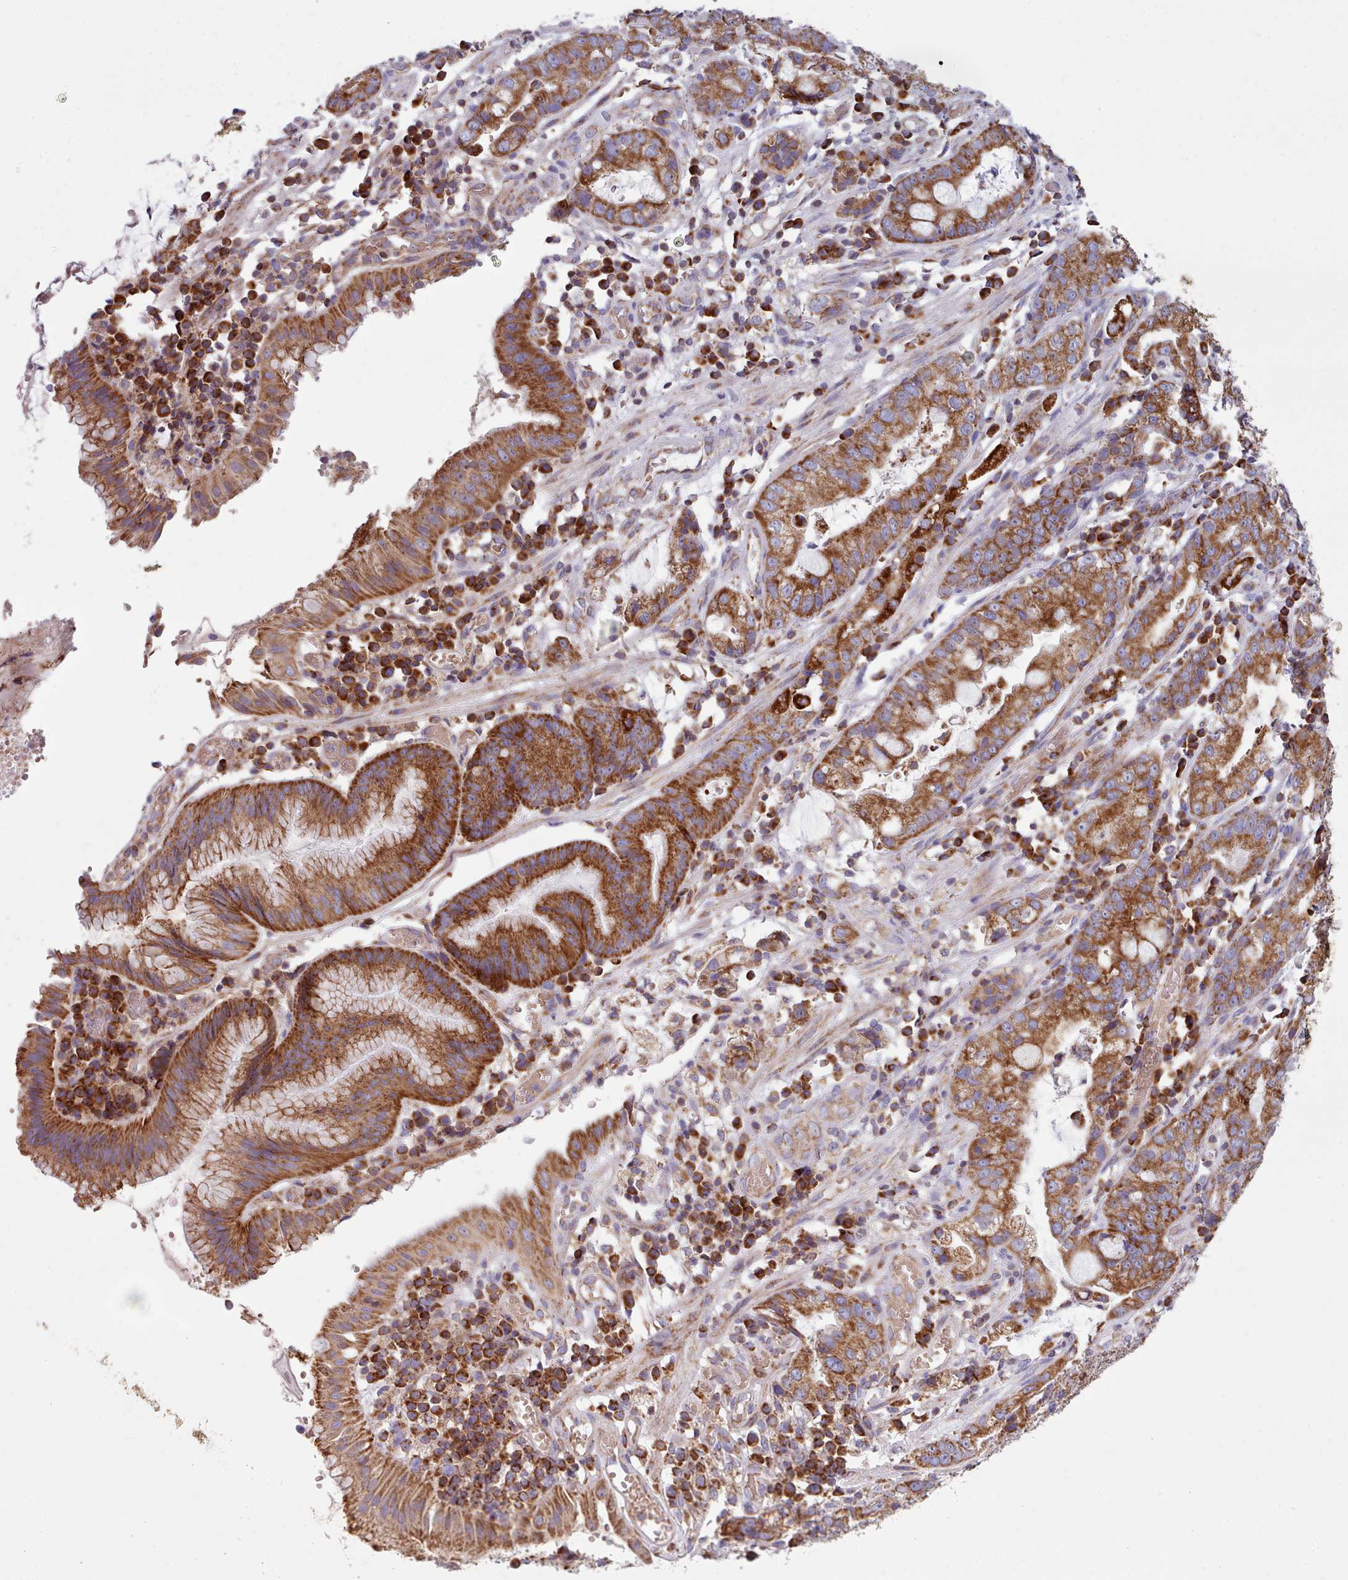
{"staining": {"intensity": "strong", "quantity": ">75%", "location": "cytoplasmic/membranous"}, "tissue": "stomach cancer", "cell_type": "Tumor cells", "image_type": "cancer", "snomed": [{"axis": "morphology", "description": "Adenocarcinoma, NOS"}, {"axis": "topography", "description": "Stomach"}], "caption": "Immunohistochemical staining of human adenocarcinoma (stomach) demonstrates high levels of strong cytoplasmic/membranous positivity in approximately >75% of tumor cells.", "gene": "SRP54", "patient": {"sex": "male", "age": 55}}